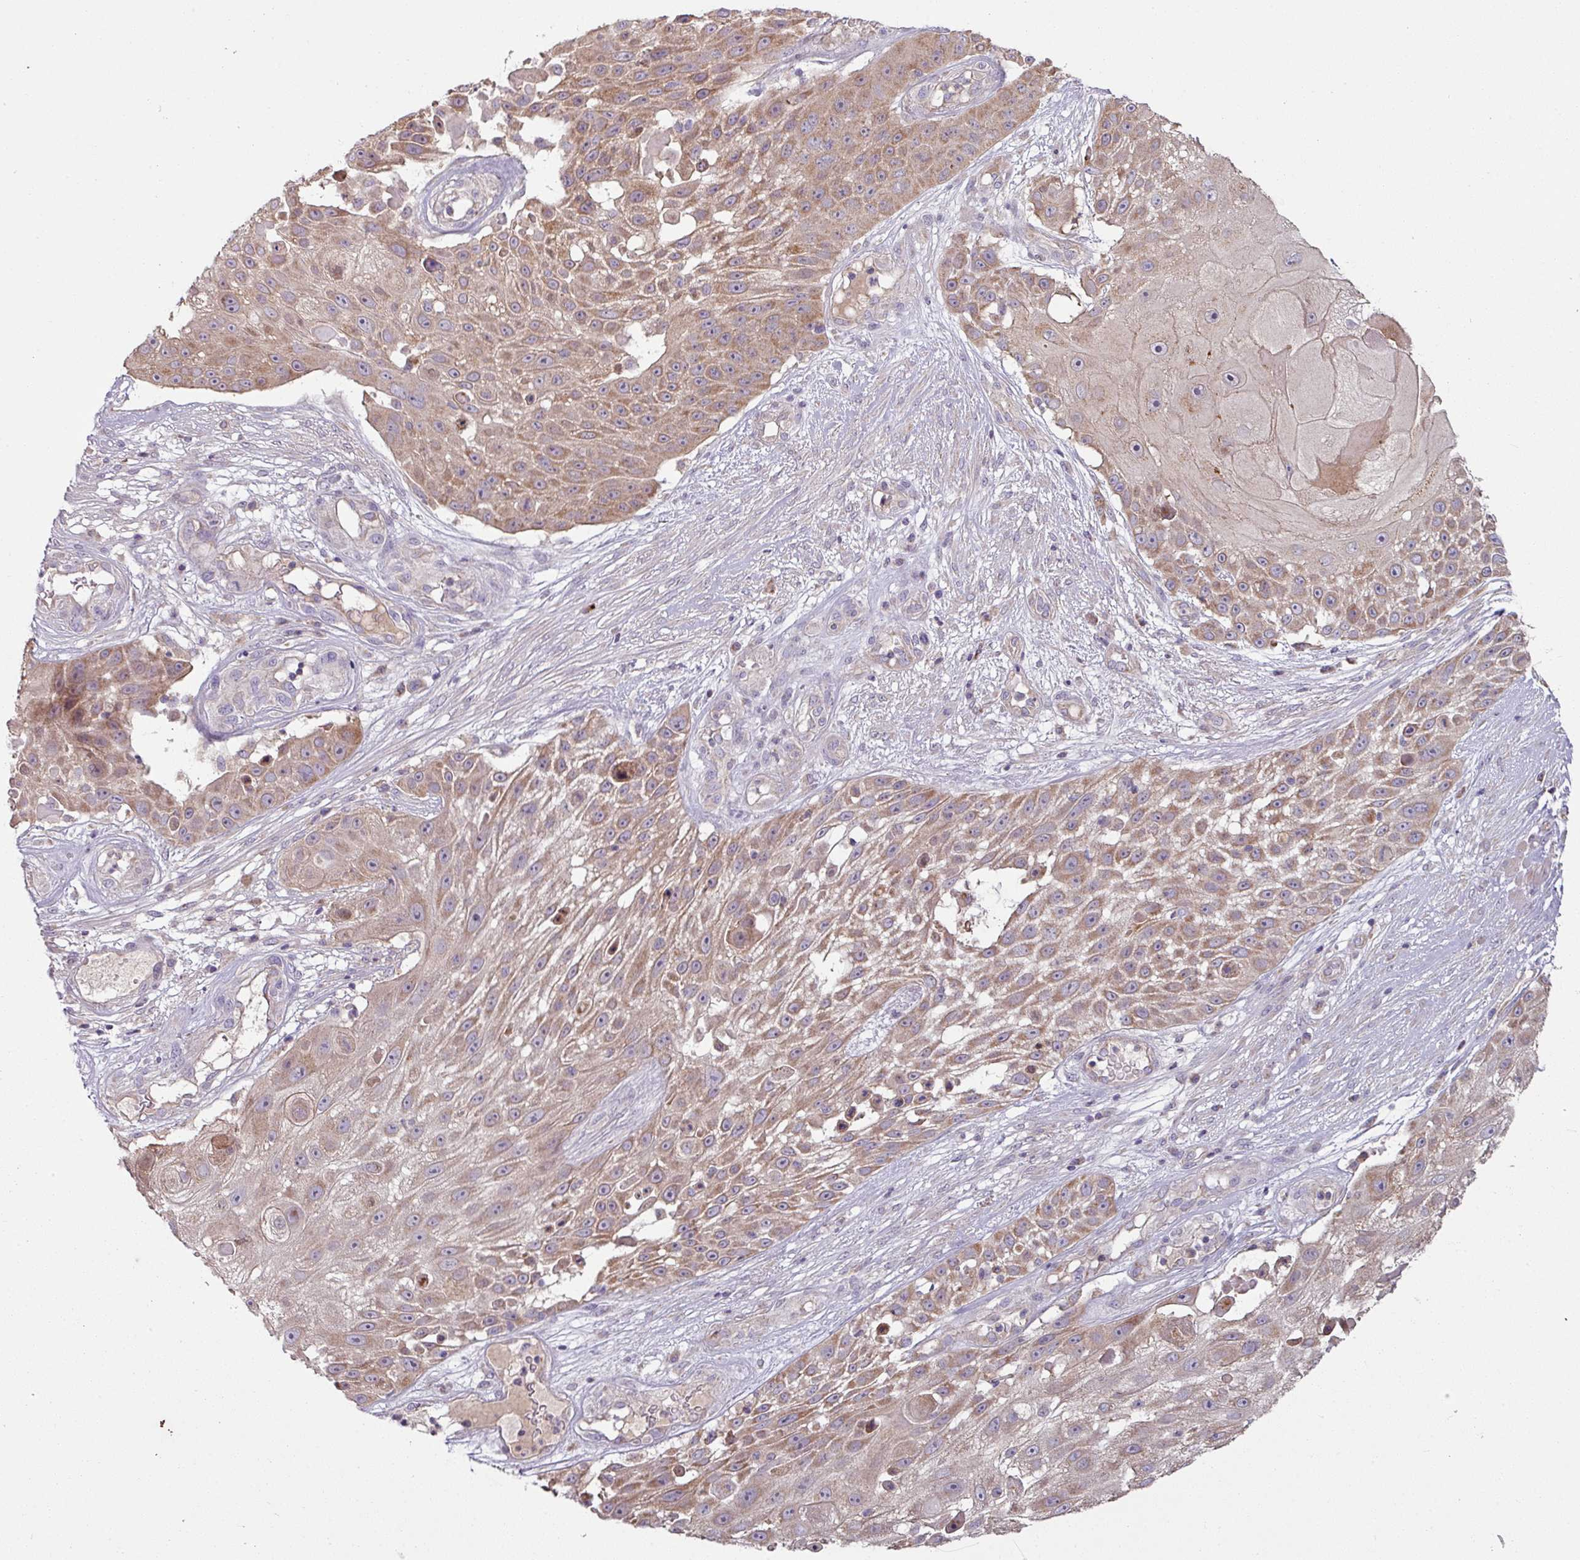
{"staining": {"intensity": "moderate", "quantity": ">75%", "location": "cytoplasmic/membranous"}, "tissue": "skin cancer", "cell_type": "Tumor cells", "image_type": "cancer", "snomed": [{"axis": "morphology", "description": "Squamous cell carcinoma, NOS"}, {"axis": "topography", "description": "Skin"}], "caption": "An image of skin cancer stained for a protein displays moderate cytoplasmic/membranous brown staining in tumor cells.", "gene": "LRRC9", "patient": {"sex": "female", "age": 86}}